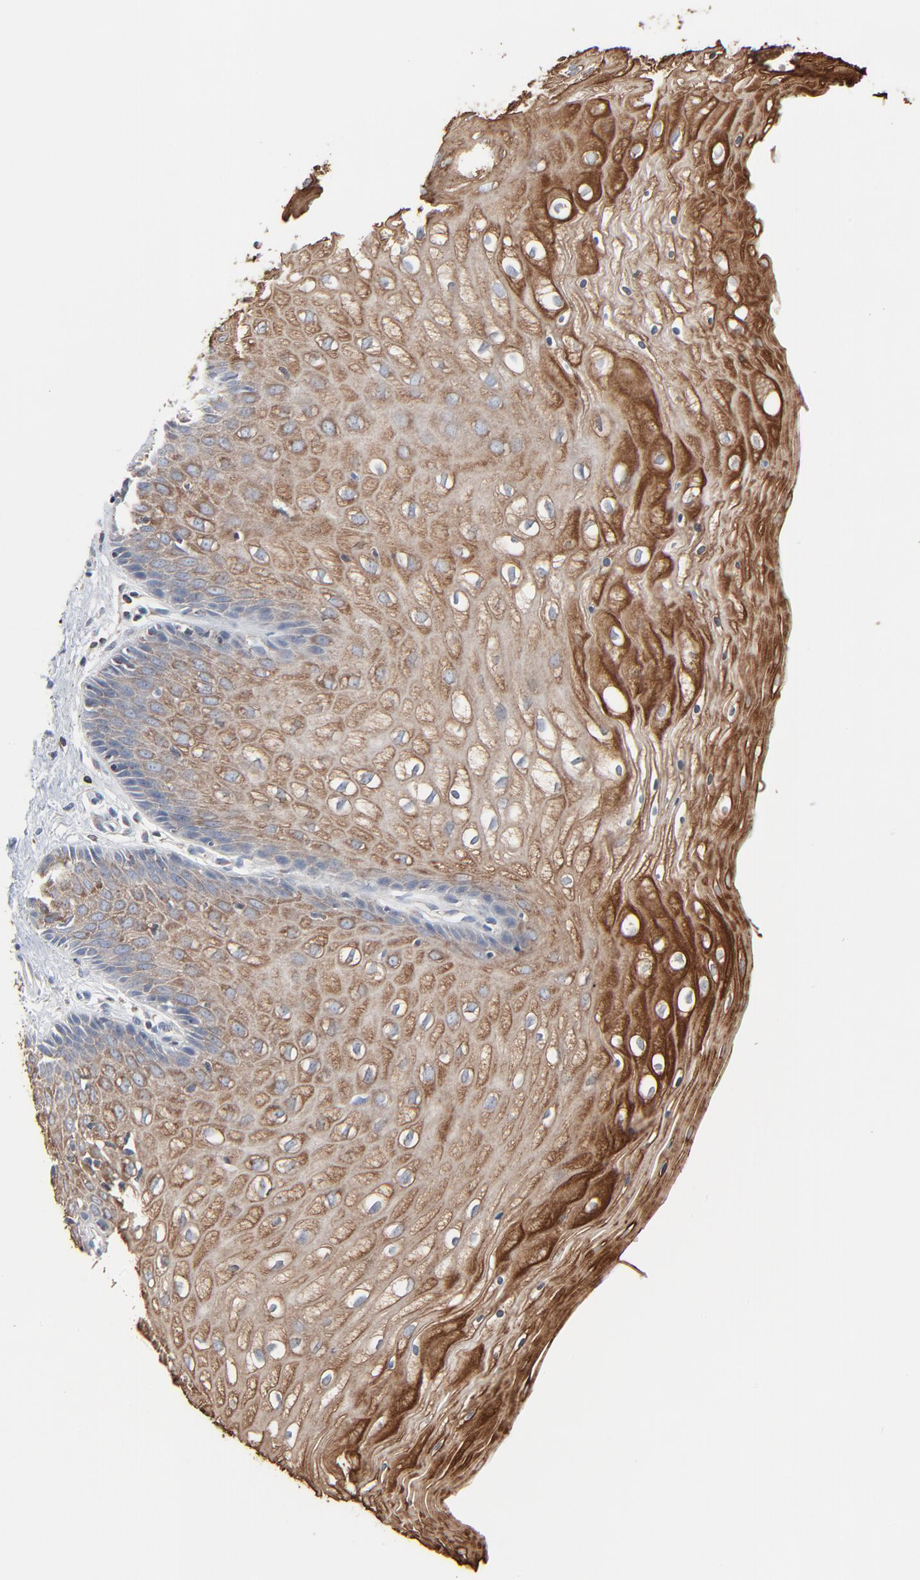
{"staining": {"intensity": "moderate", "quantity": ">75%", "location": "cytoplasmic/membranous"}, "tissue": "vagina", "cell_type": "Squamous epithelial cells", "image_type": "normal", "snomed": [{"axis": "morphology", "description": "Normal tissue, NOS"}, {"axis": "topography", "description": "Vagina"}], "caption": "The immunohistochemical stain highlights moderate cytoplasmic/membranous positivity in squamous epithelial cells of normal vagina. (DAB IHC, brown staining for protein, blue staining for nuclei).", "gene": "OPTN", "patient": {"sex": "female", "age": 34}}